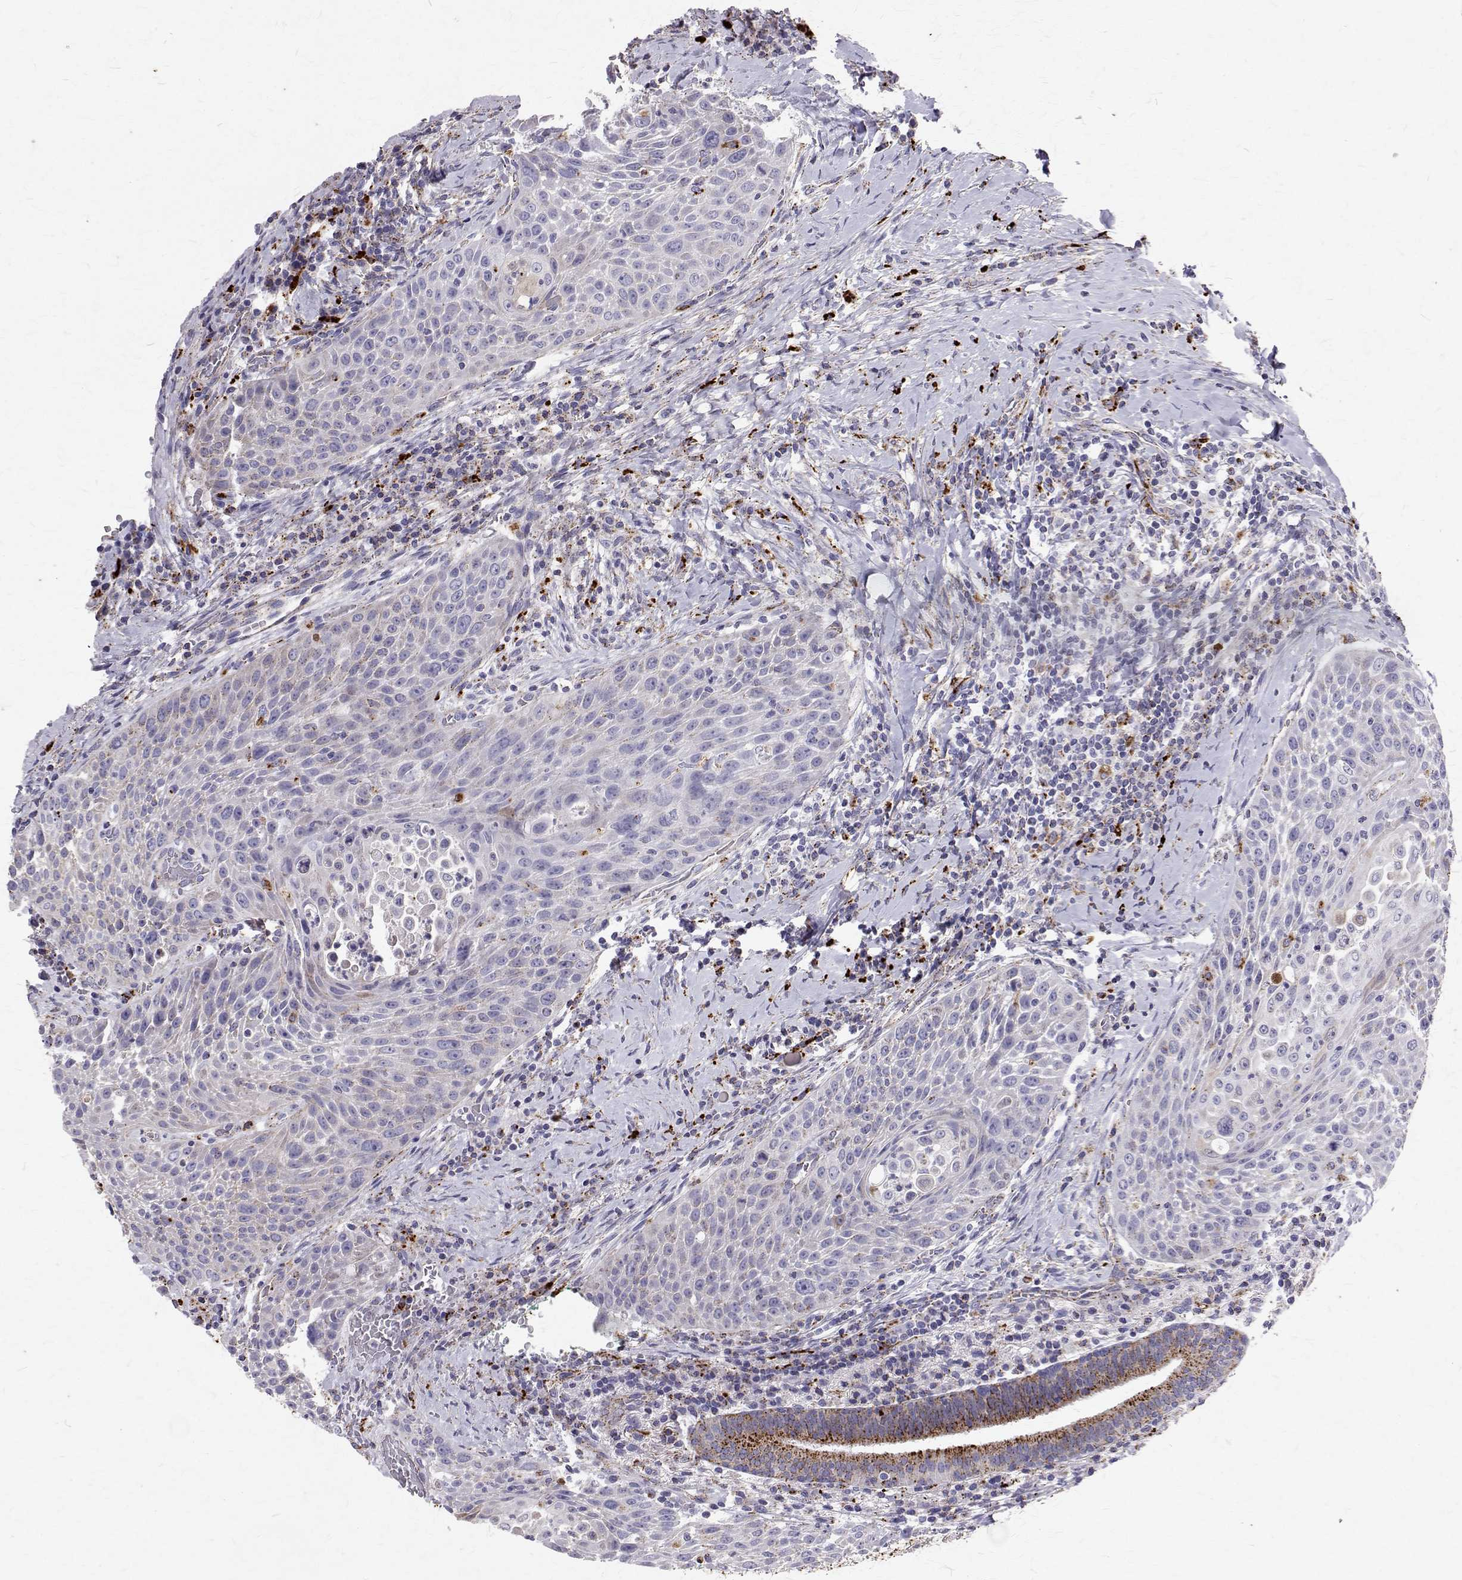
{"staining": {"intensity": "moderate", "quantity": "<25%", "location": "cytoplasmic/membranous"}, "tissue": "head and neck cancer", "cell_type": "Tumor cells", "image_type": "cancer", "snomed": [{"axis": "morphology", "description": "Squamous cell carcinoma, NOS"}, {"axis": "topography", "description": "Head-Neck"}], "caption": "A high-resolution image shows immunohistochemistry staining of head and neck cancer, which exhibits moderate cytoplasmic/membranous positivity in approximately <25% of tumor cells.", "gene": "TPP1", "patient": {"sex": "male", "age": 69}}